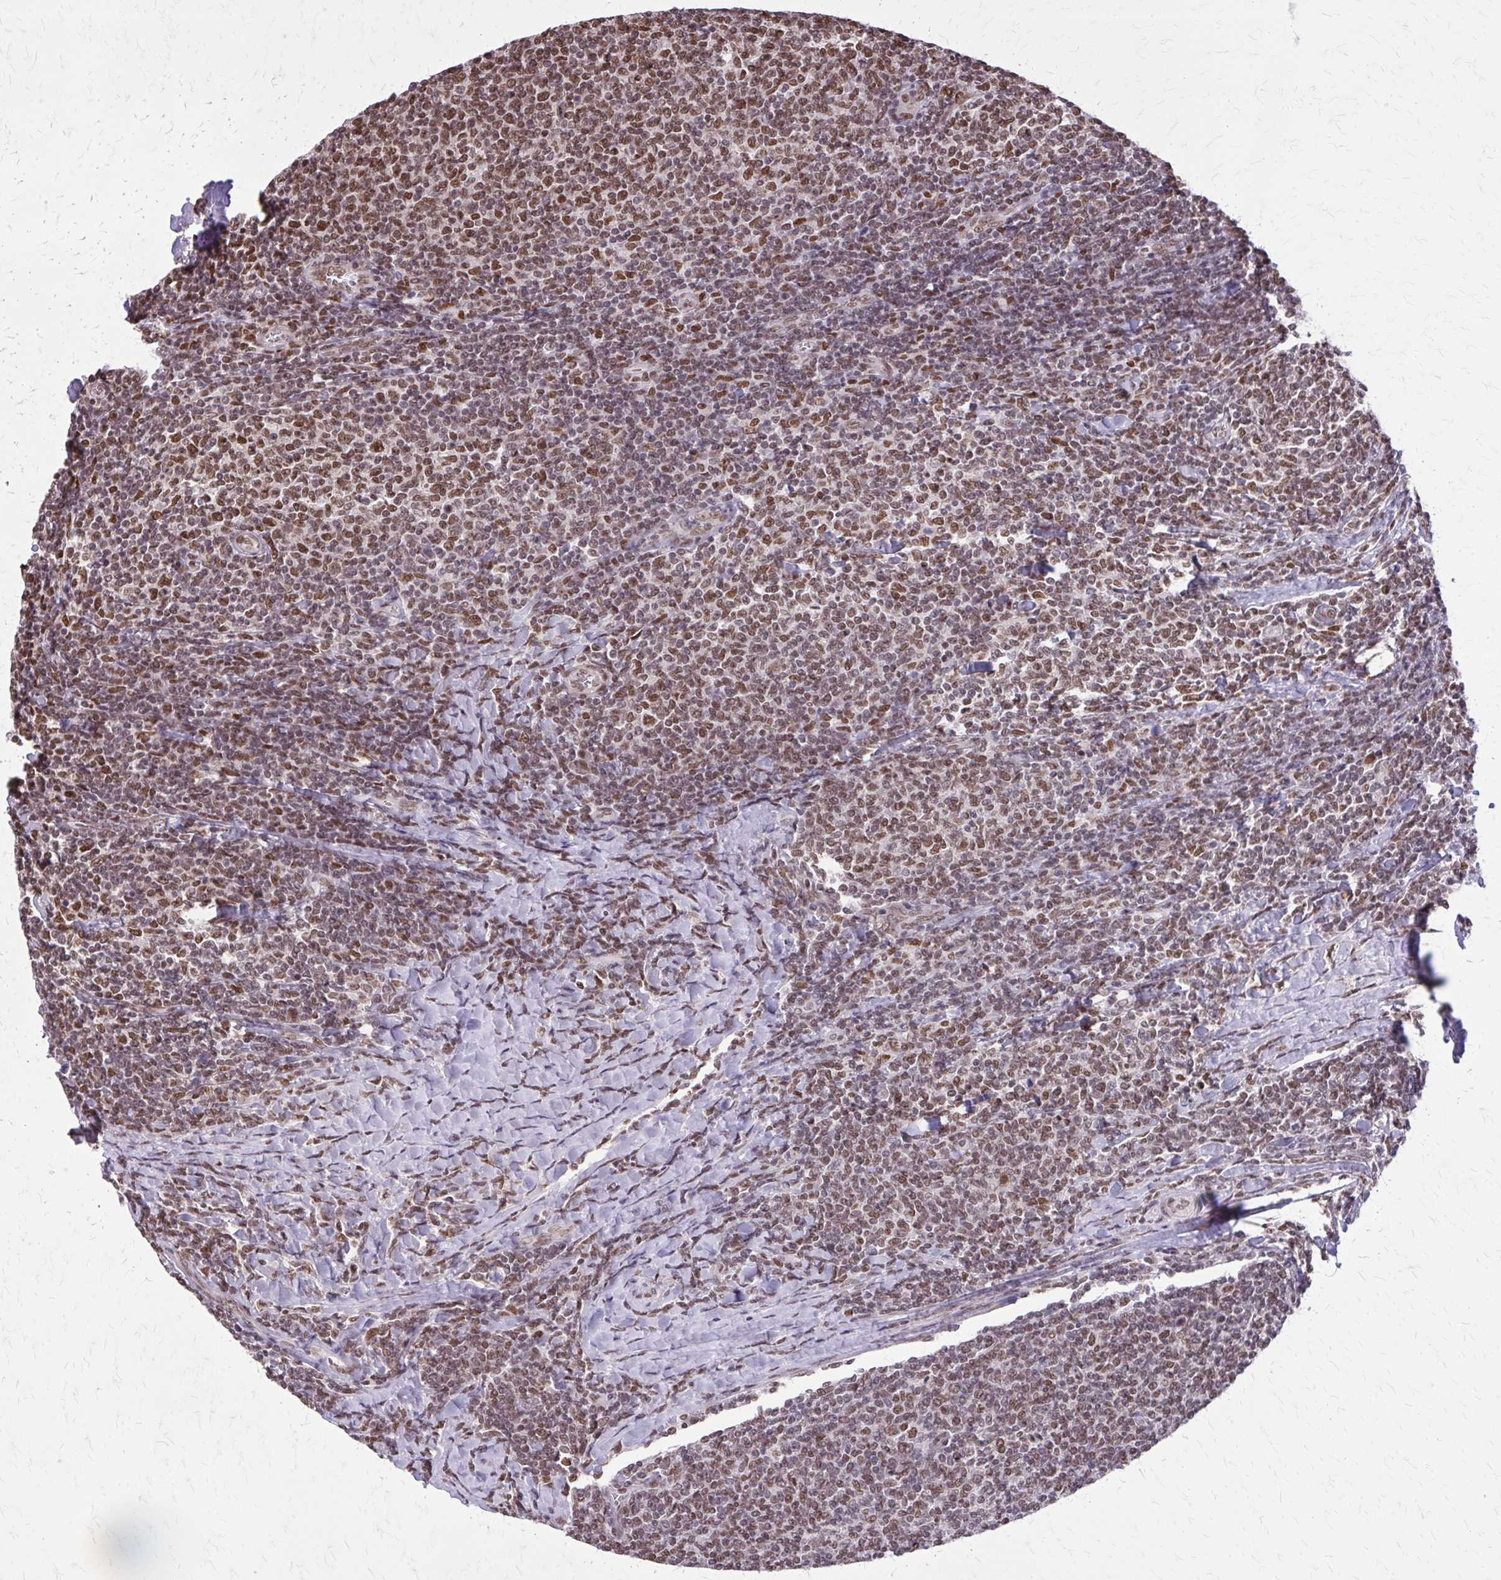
{"staining": {"intensity": "moderate", "quantity": ">75%", "location": "nuclear"}, "tissue": "lymphoma", "cell_type": "Tumor cells", "image_type": "cancer", "snomed": [{"axis": "morphology", "description": "Malignant lymphoma, non-Hodgkin's type, Low grade"}, {"axis": "topography", "description": "Lymph node"}], "caption": "IHC (DAB (3,3'-diaminobenzidine)) staining of lymphoma displays moderate nuclear protein staining in approximately >75% of tumor cells.", "gene": "TTF1", "patient": {"sex": "male", "age": 52}}